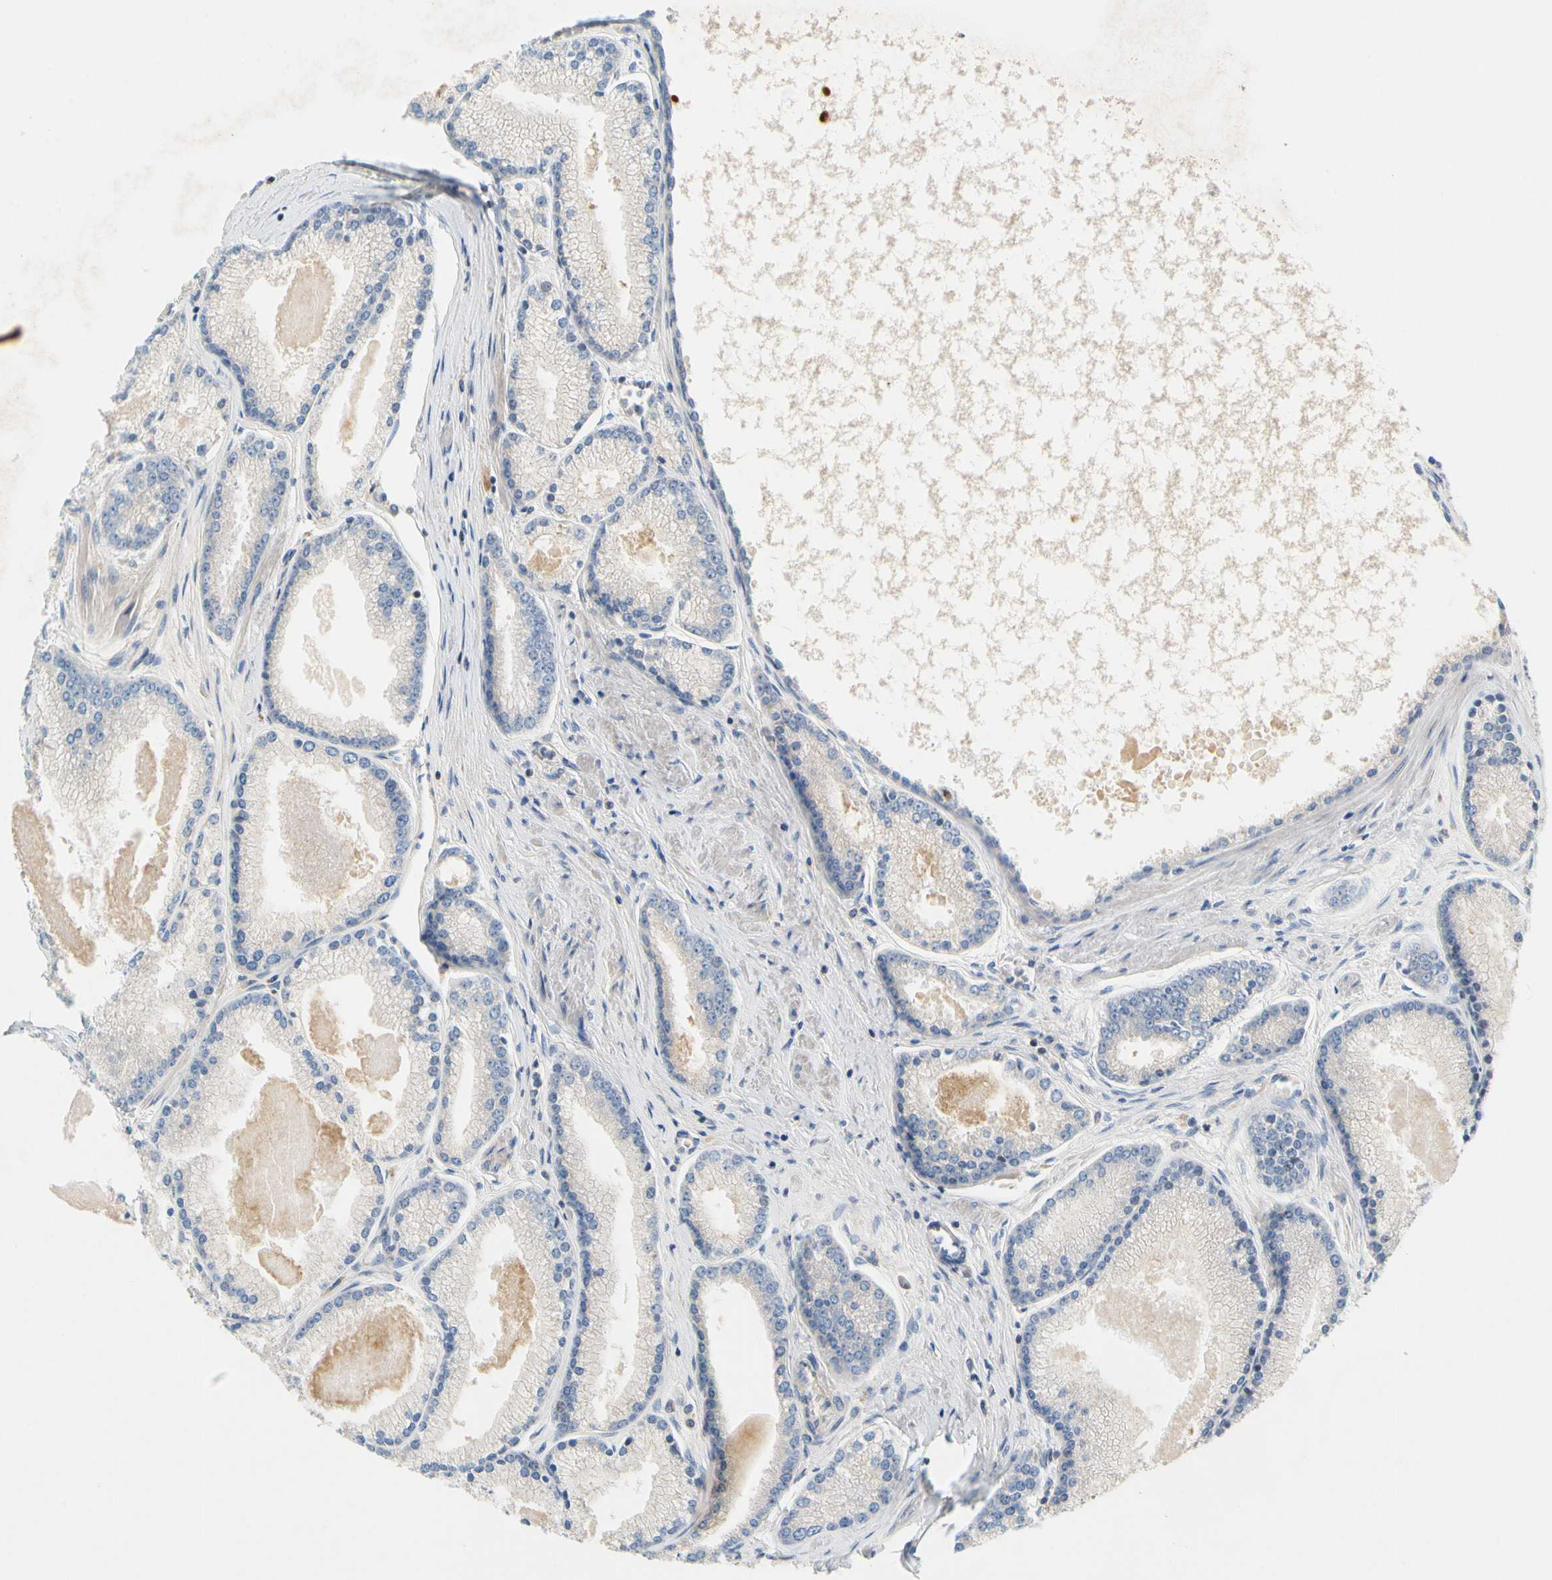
{"staining": {"intensity": "negative", "quantity": "none", "location": "none"}, "tissue": "prostate cancer", "cell_type": "Tumor cells", "image_type": "cancer", "snomed": [{"axis": "morphology", "description": "Adenocarcinoma, High grade"}, {"axis": "topography", "description": "Prostate"}], "caption": "Immunohistochemistry (IHC) of prostate adenocarcinoma (high-grade) displays no expression in tumor cells. Brightfield microscopy of immunohistochemistry stained with DAB (brown) and hematoxylin (blue), captured at high magnification.", "gene": "SP140", "patient": {"sex": "male", "age": 61}}